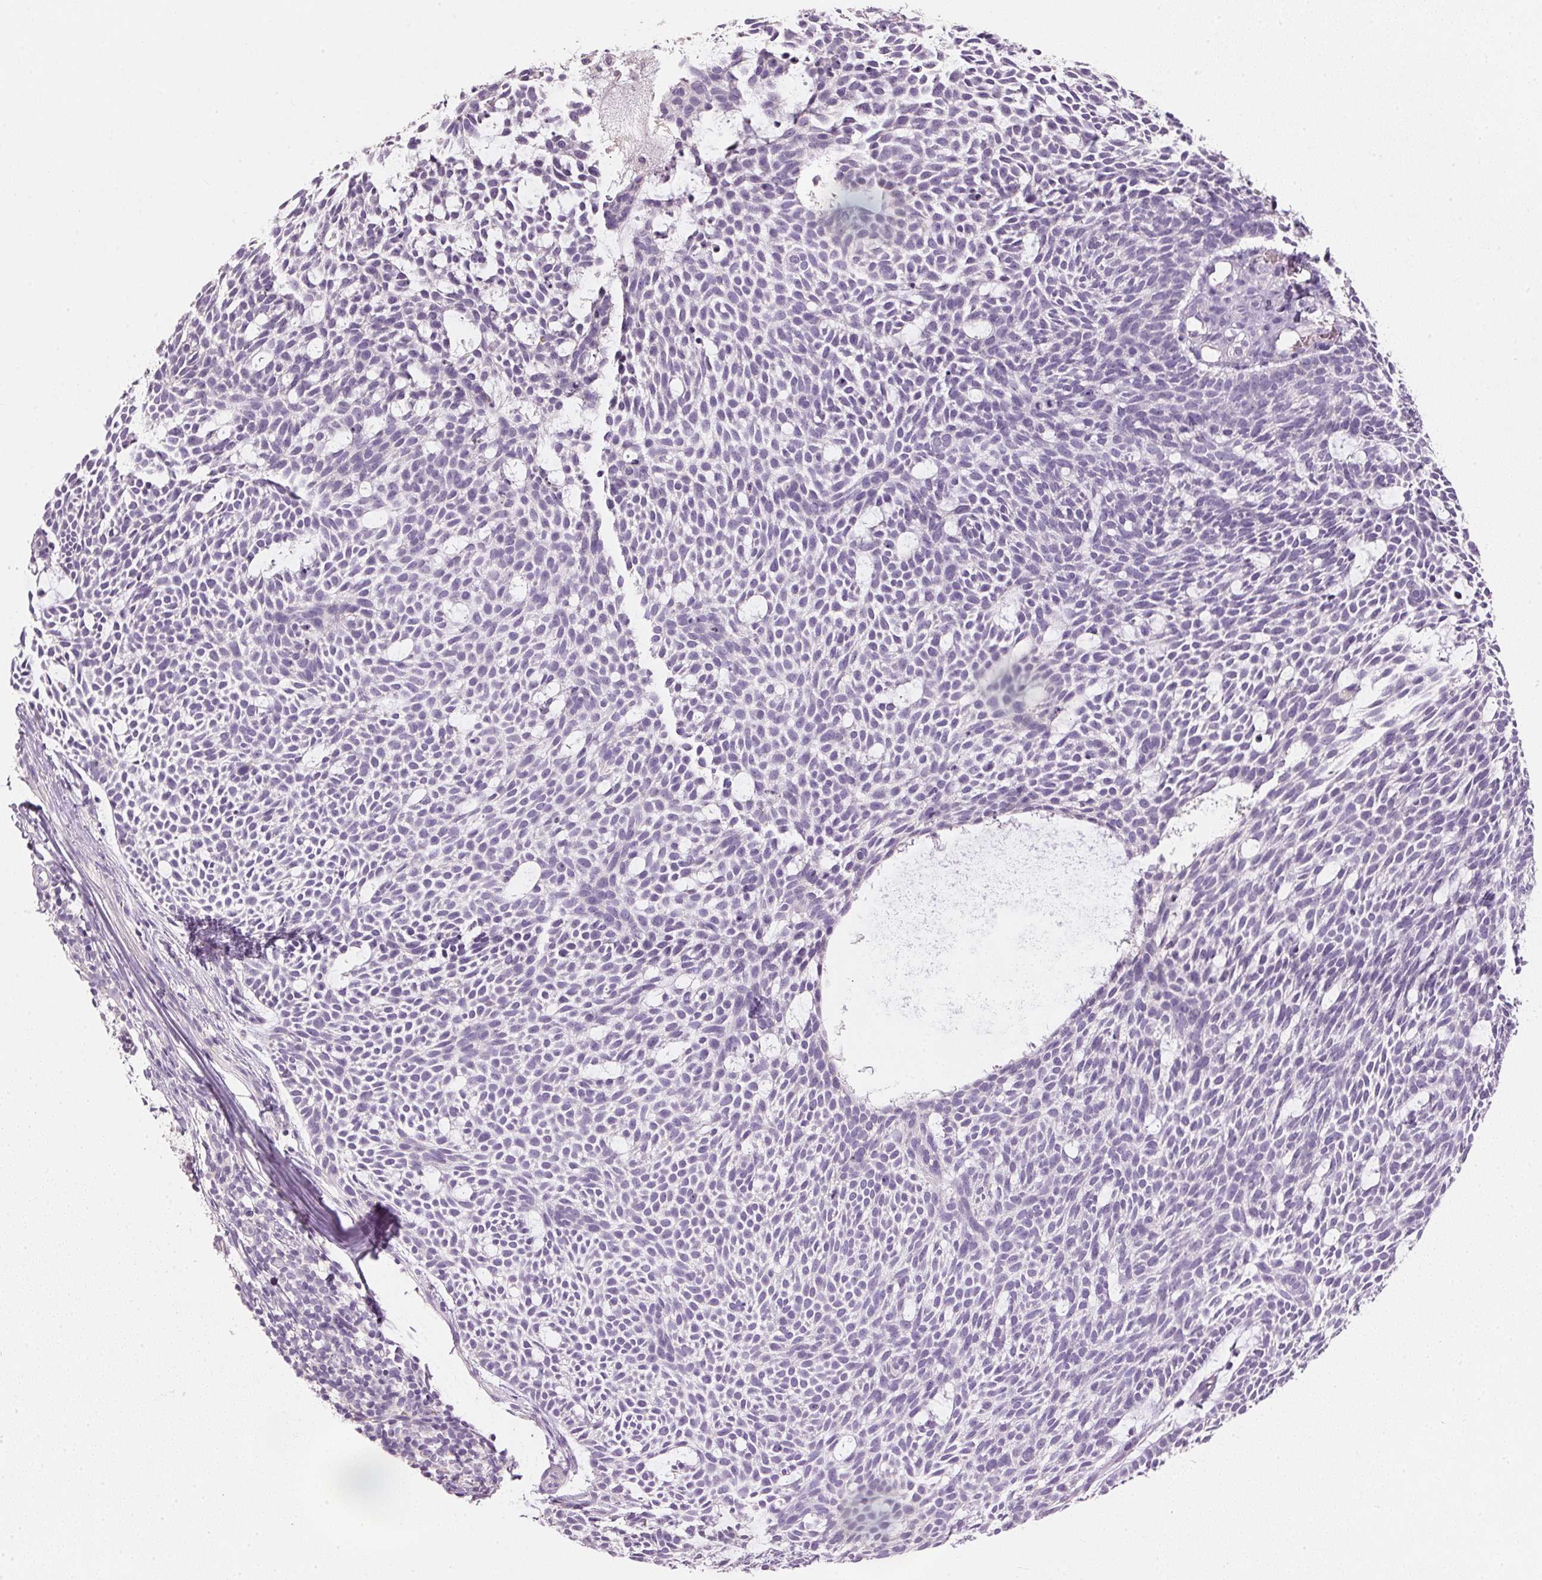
{"staining": {"intensity": "negative", "quantity": "none", "location": "none"}, "tissue": "skin cancer", "cell_type": "Tumor cells", "image_type": "cancer", "snomed": [{"axis": "morphology", "description": "Basal cell carcinoma"}, {"axis": "topography", "description": "Skin"}], "caption": "Human skin basal cell carcinoma stained for a protein using immunohistochemistry (IHC) exhibits no positivity in tumor cells.", "gene": "HSD17B1", "patient": {"sex": "male", "age": 83}}